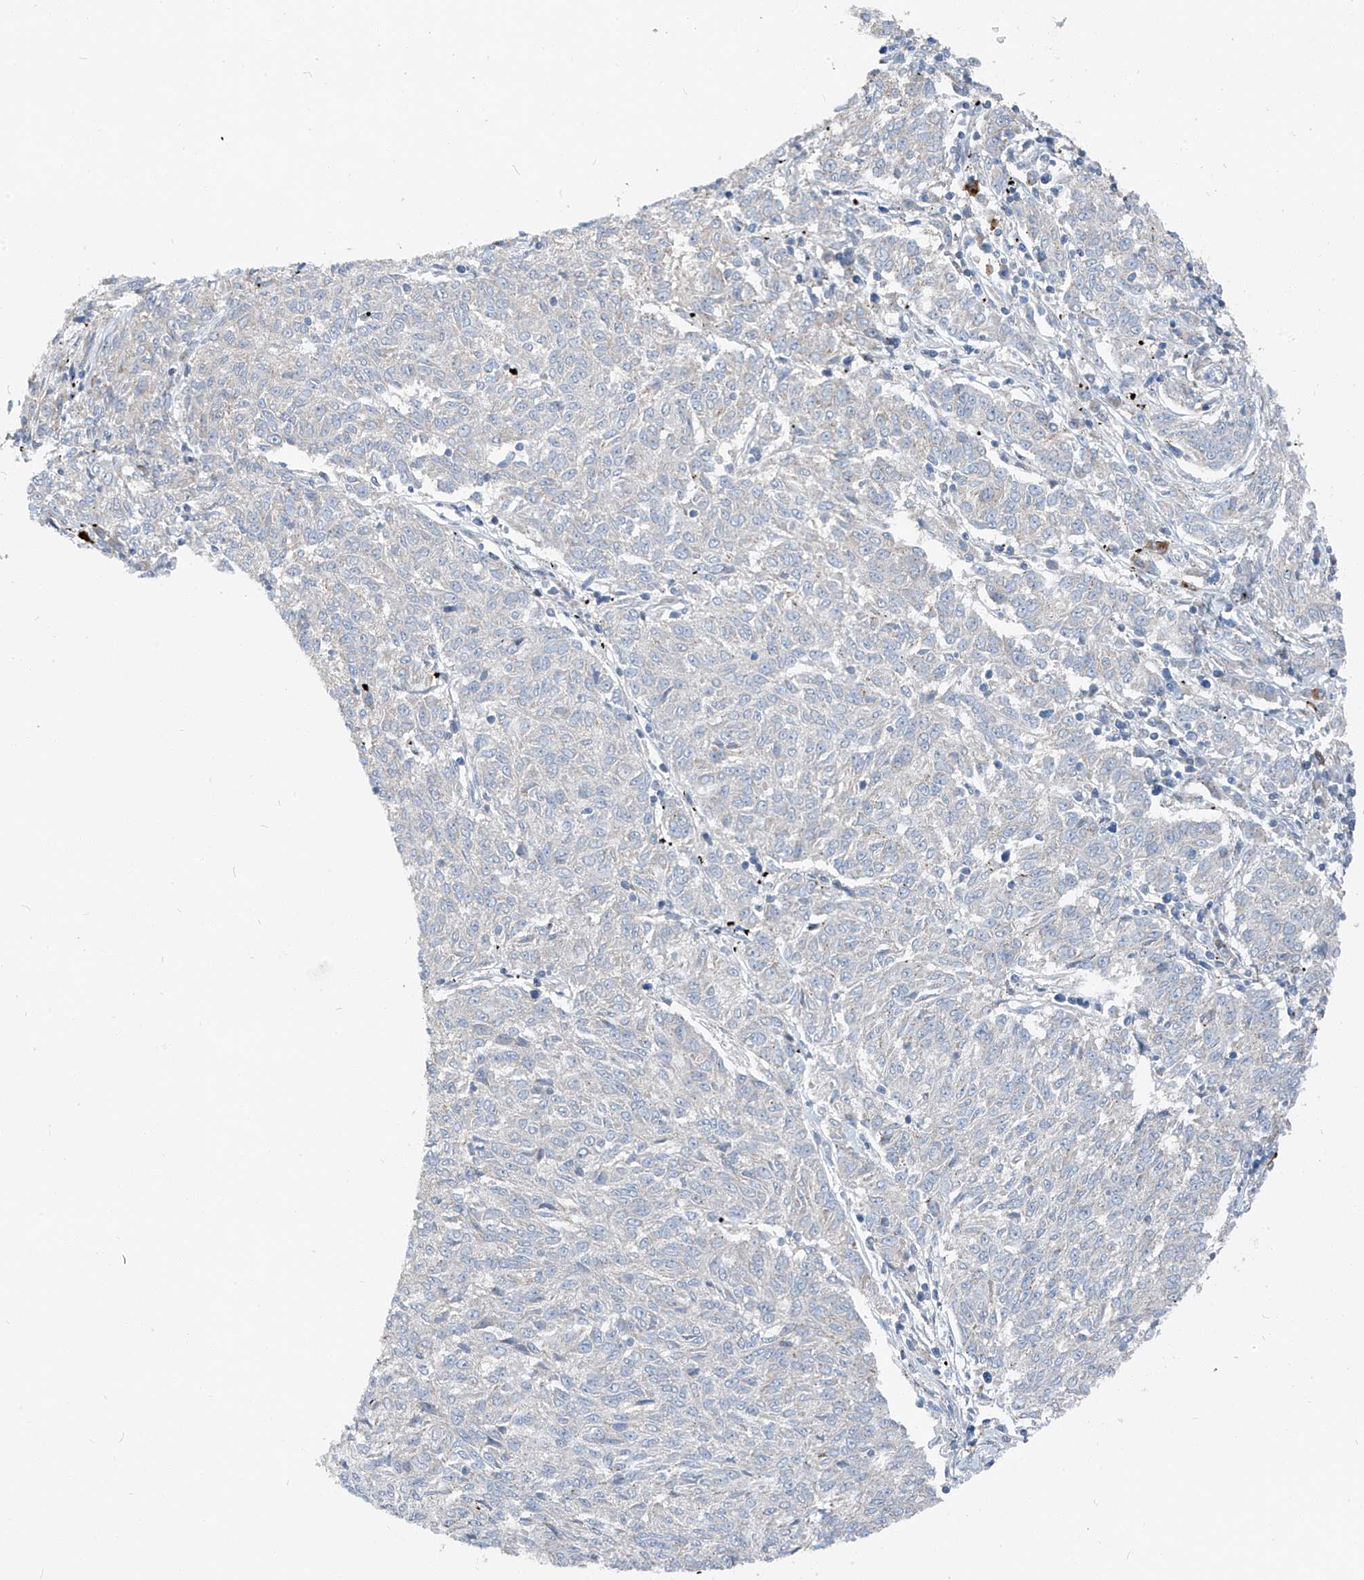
{"staining": {"intensity": "negative", "quantity": "none", "location": "none"}, "tissue": "melanoma", "cell_type": "Tumor cells", "image_type": "cancer", "snomed": [{"axis": "morphology", "description": "Malignant melanoma, NOS"}, {"axis": "topography", "description": "Skin"}], "caption": "Tumor cells show no significant staining in melanoma.", "gene": "CHMP2B", "patient": {"sex": "female", "age": 72}}